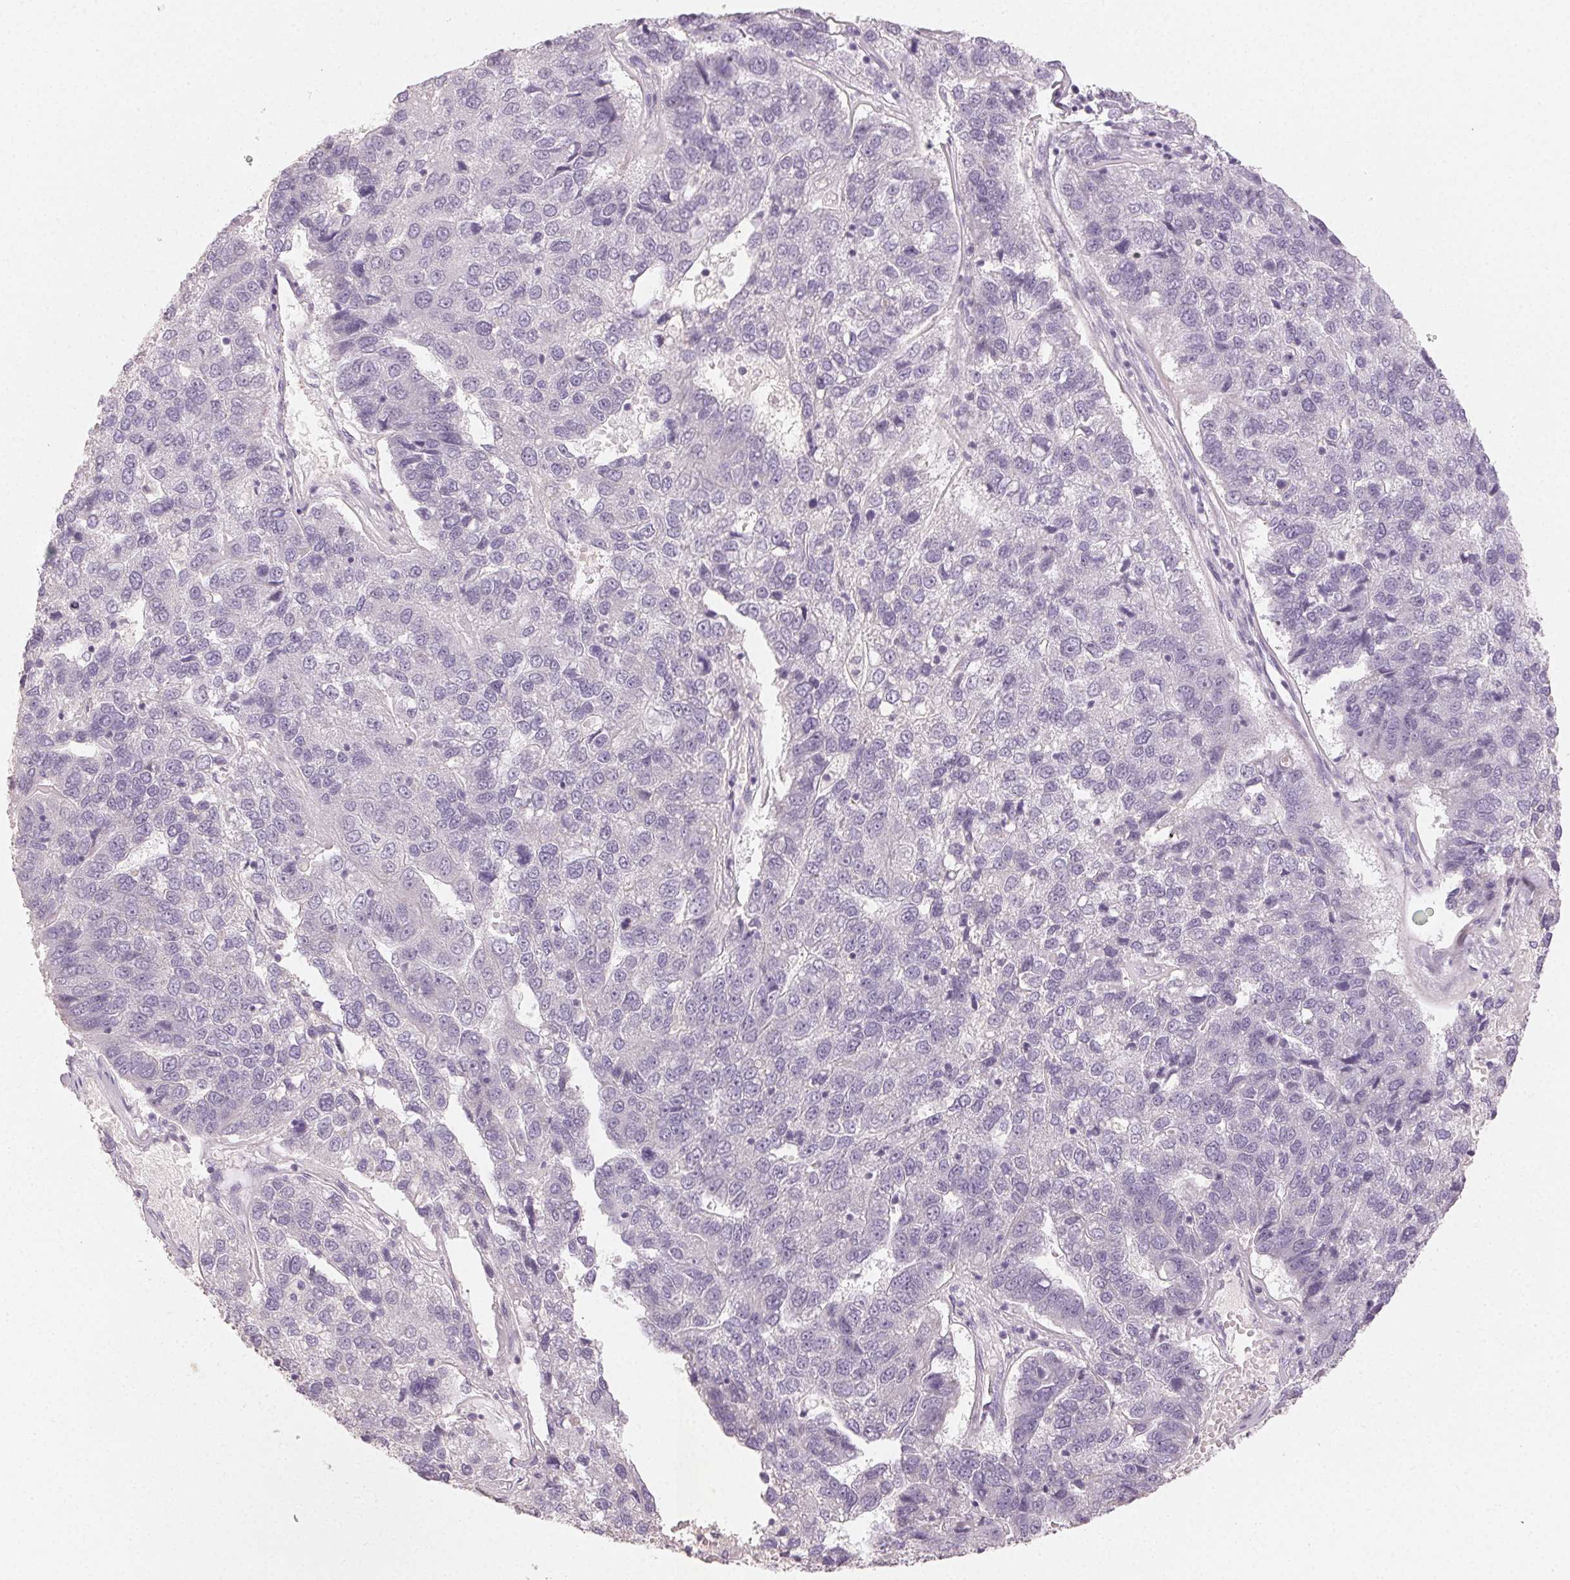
{"staining": {"intensity": "negative", "quantity": "none", "location": "none"}, "tissue": "pancreatic cancer", "cell_type": "Tumor cells", "image_type": "cancer", "snomed": [{"axis": "morphology", "description": "Adenocarcinoma, NOS"}, {"axis": "topography", "description": "Pancreas"}], "caption": "The IHC micrograph has no significant positivity in tumor cells of pancreatic adenocarcinoma tissue. Nuclei are stained in blue.", "gene": "LVRN", "patient": {"sex": "female", "age": 61}}